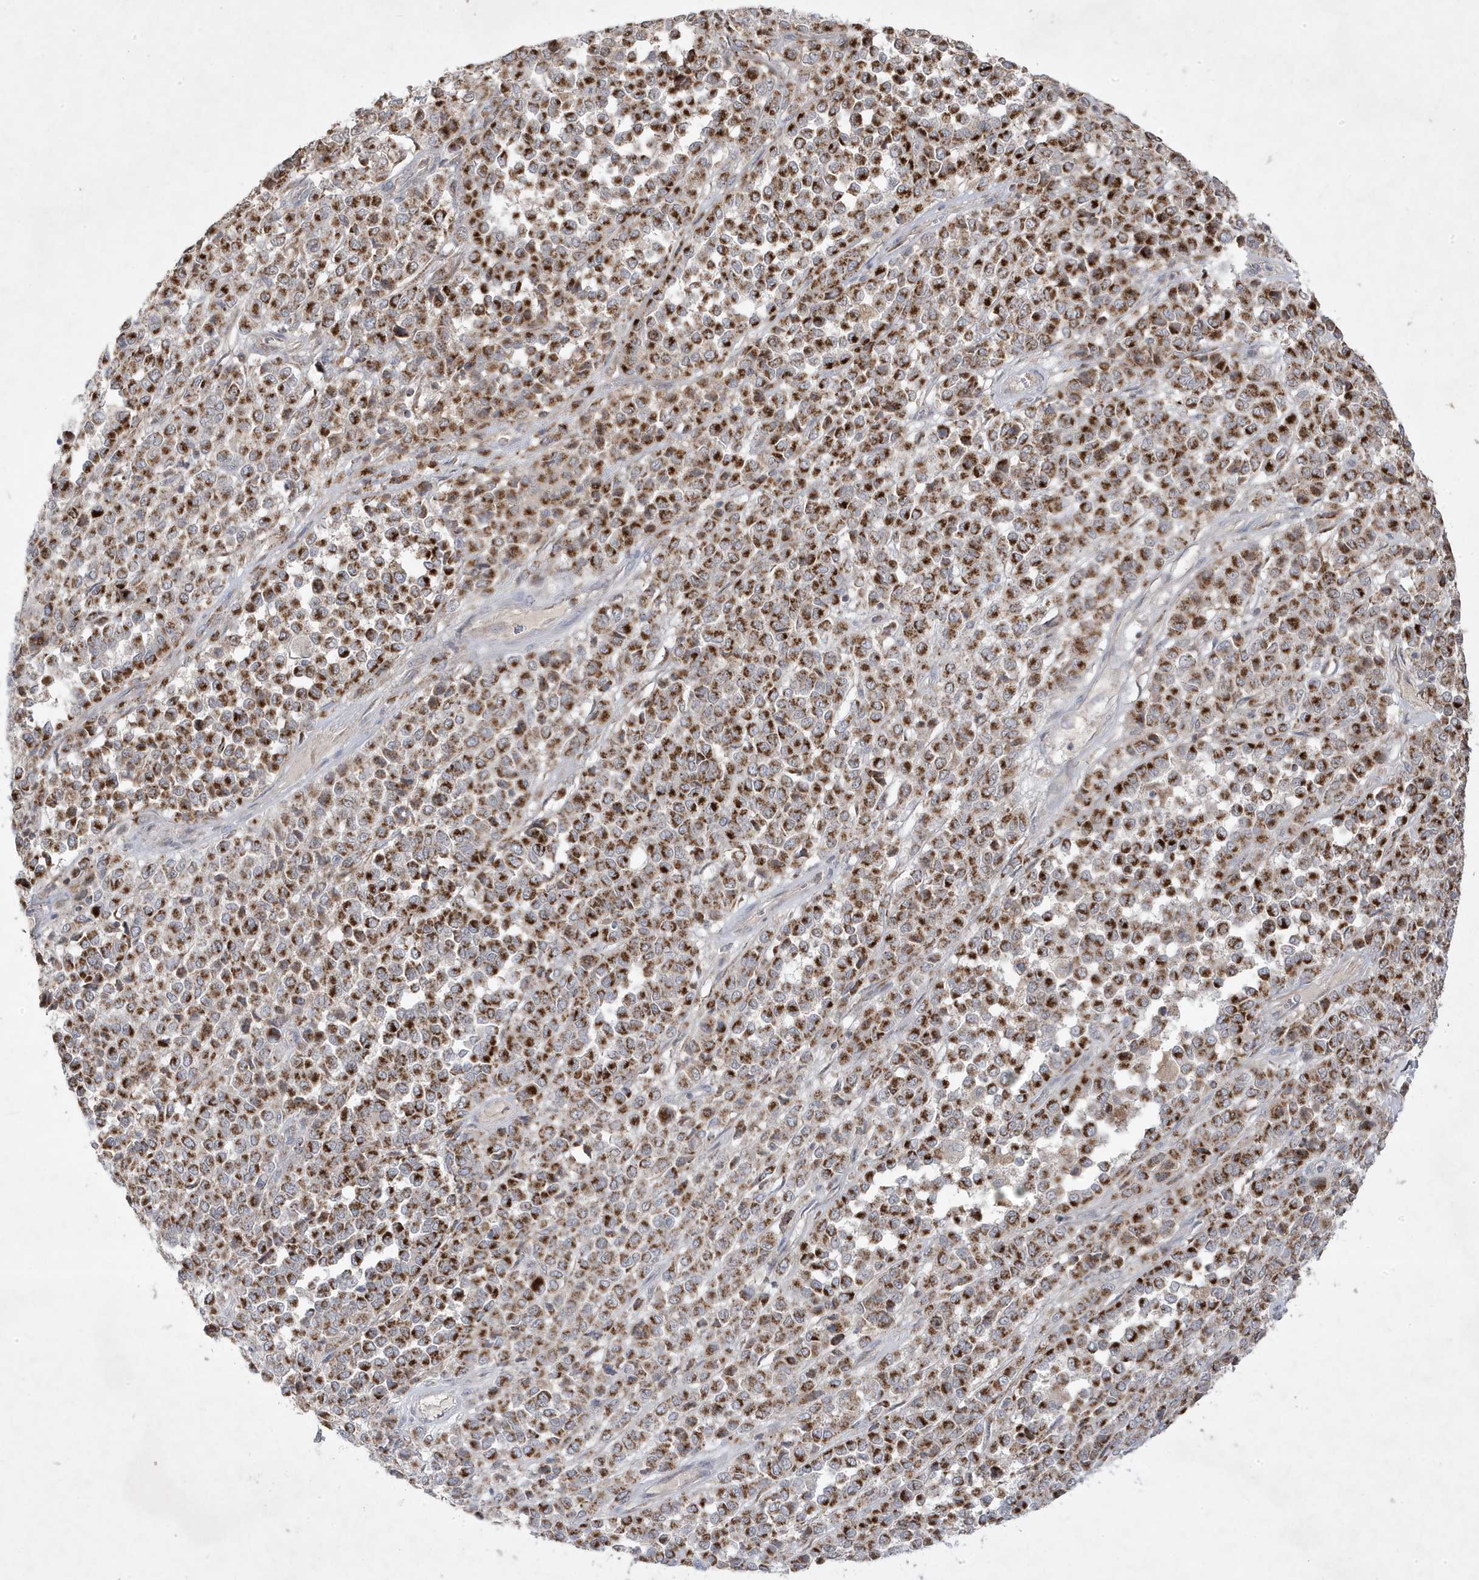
{"staining": {"intensity": "strong", "quantity": ">75%", "location": "cytoplasmic/membranous"}, "tissue": "melanoma", "cell_type": "Tumor cells", "image_type": "cancer", "snomed": [{"axis": "morphology", "description": "Malignant melanoma, Metastatic site"}, {"axis": "topography", "description": "Pancreas"}], "caption": "Brown immunohistochemical staining in malignant melanoma (metastatic site) demonstrates strong cytoplasmic/membranous positivity in about >75% of tumor cells.", "gene": "ADAMTSL3", "patient": {"sex": "female", "age": 30}}